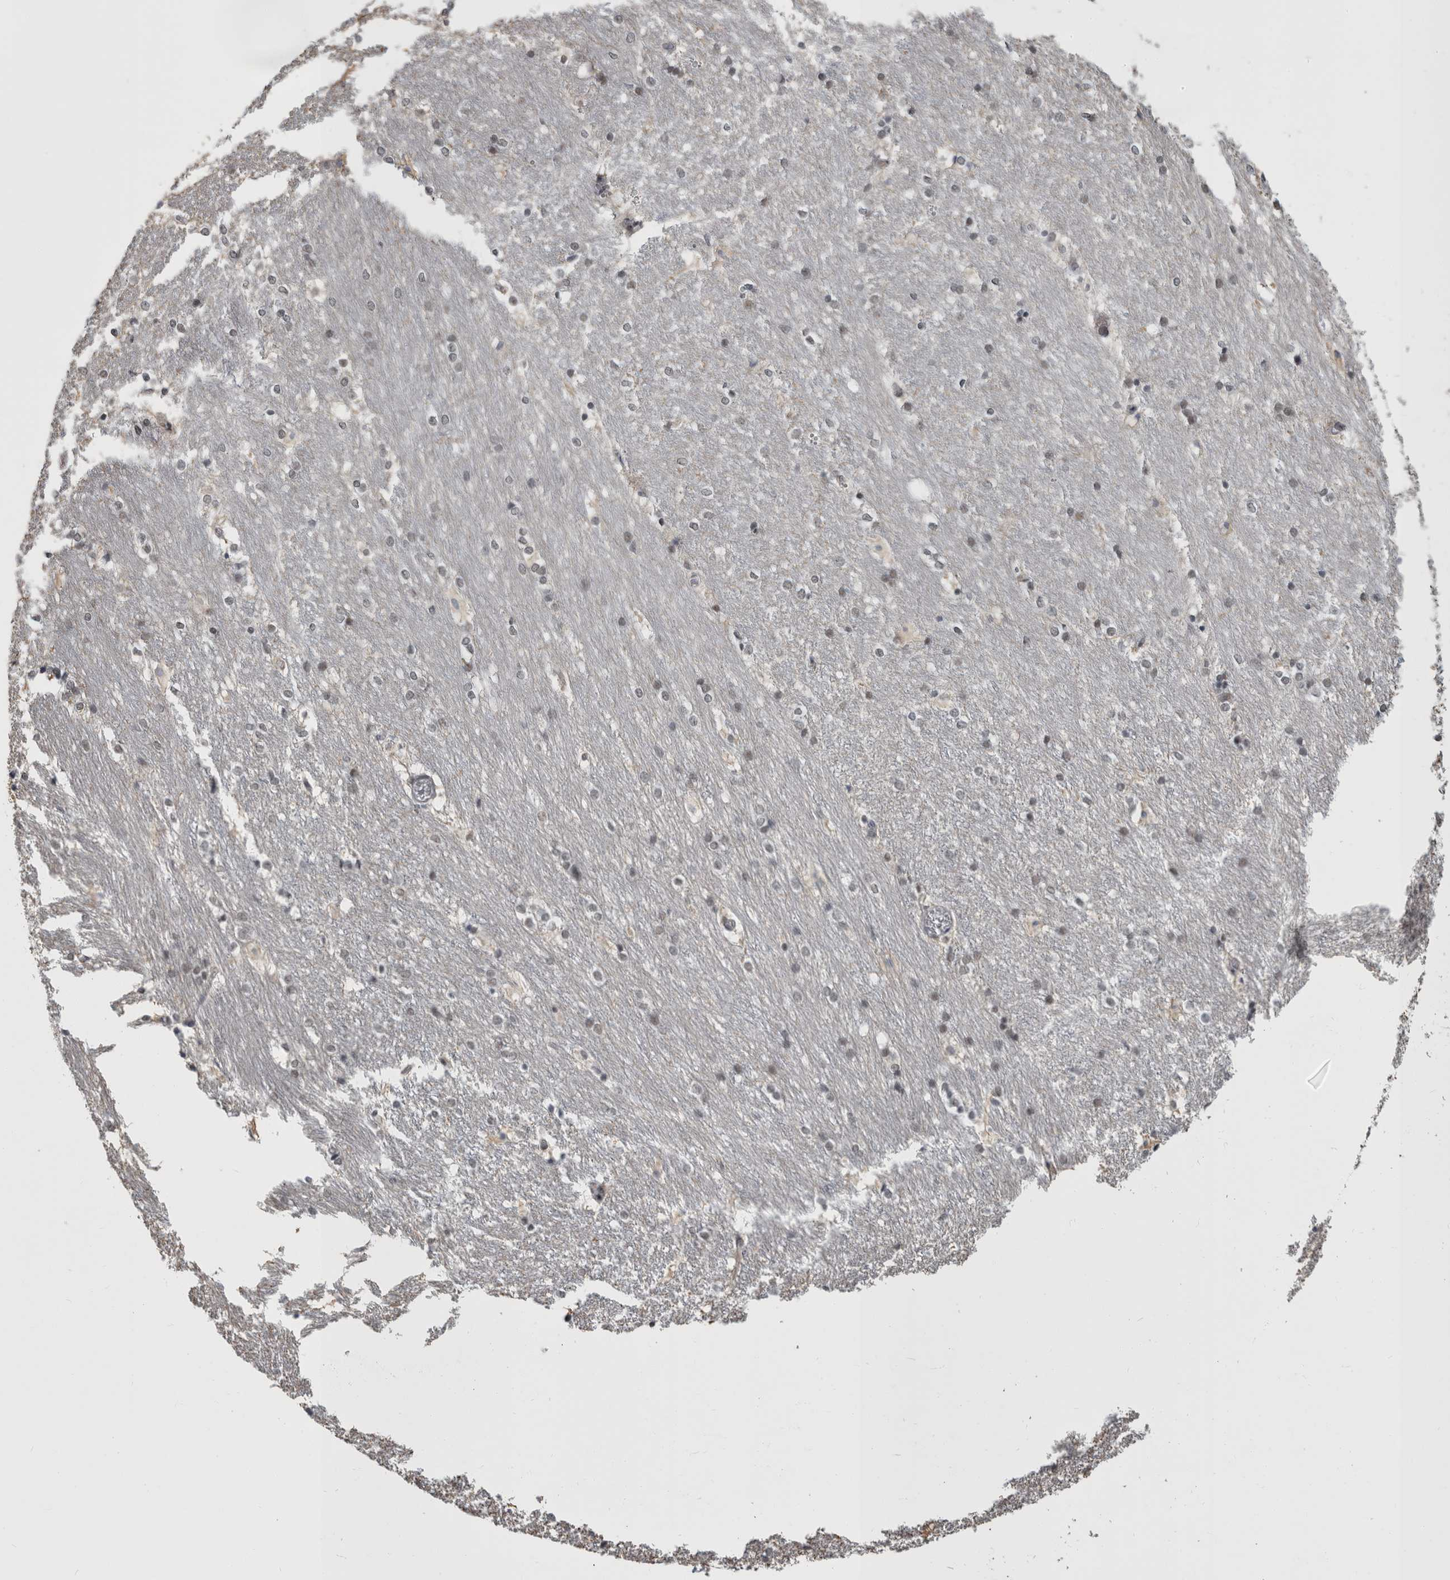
{"staining": {"intensity": "moderate", "quantity": "<25%", "location": "nuclear"}, "tissue": "caudate", "cell_type": "Glial cells", "image_type": "normal", "snomed": [{"axis": "morphology", "description": "Normal tissue, NOS"}, {"axis": "topography", "description": "Lateral ventricle wall"}], "caption": "DAB (3,3'-diaminobenzidine) immunohistochemical staining of benign human caudate demonstrates moderate nuclear protein staining in approximately <25% of glial cells.", "gene": "ARID4B", "patient": {"sex": "female", "age": 19}}